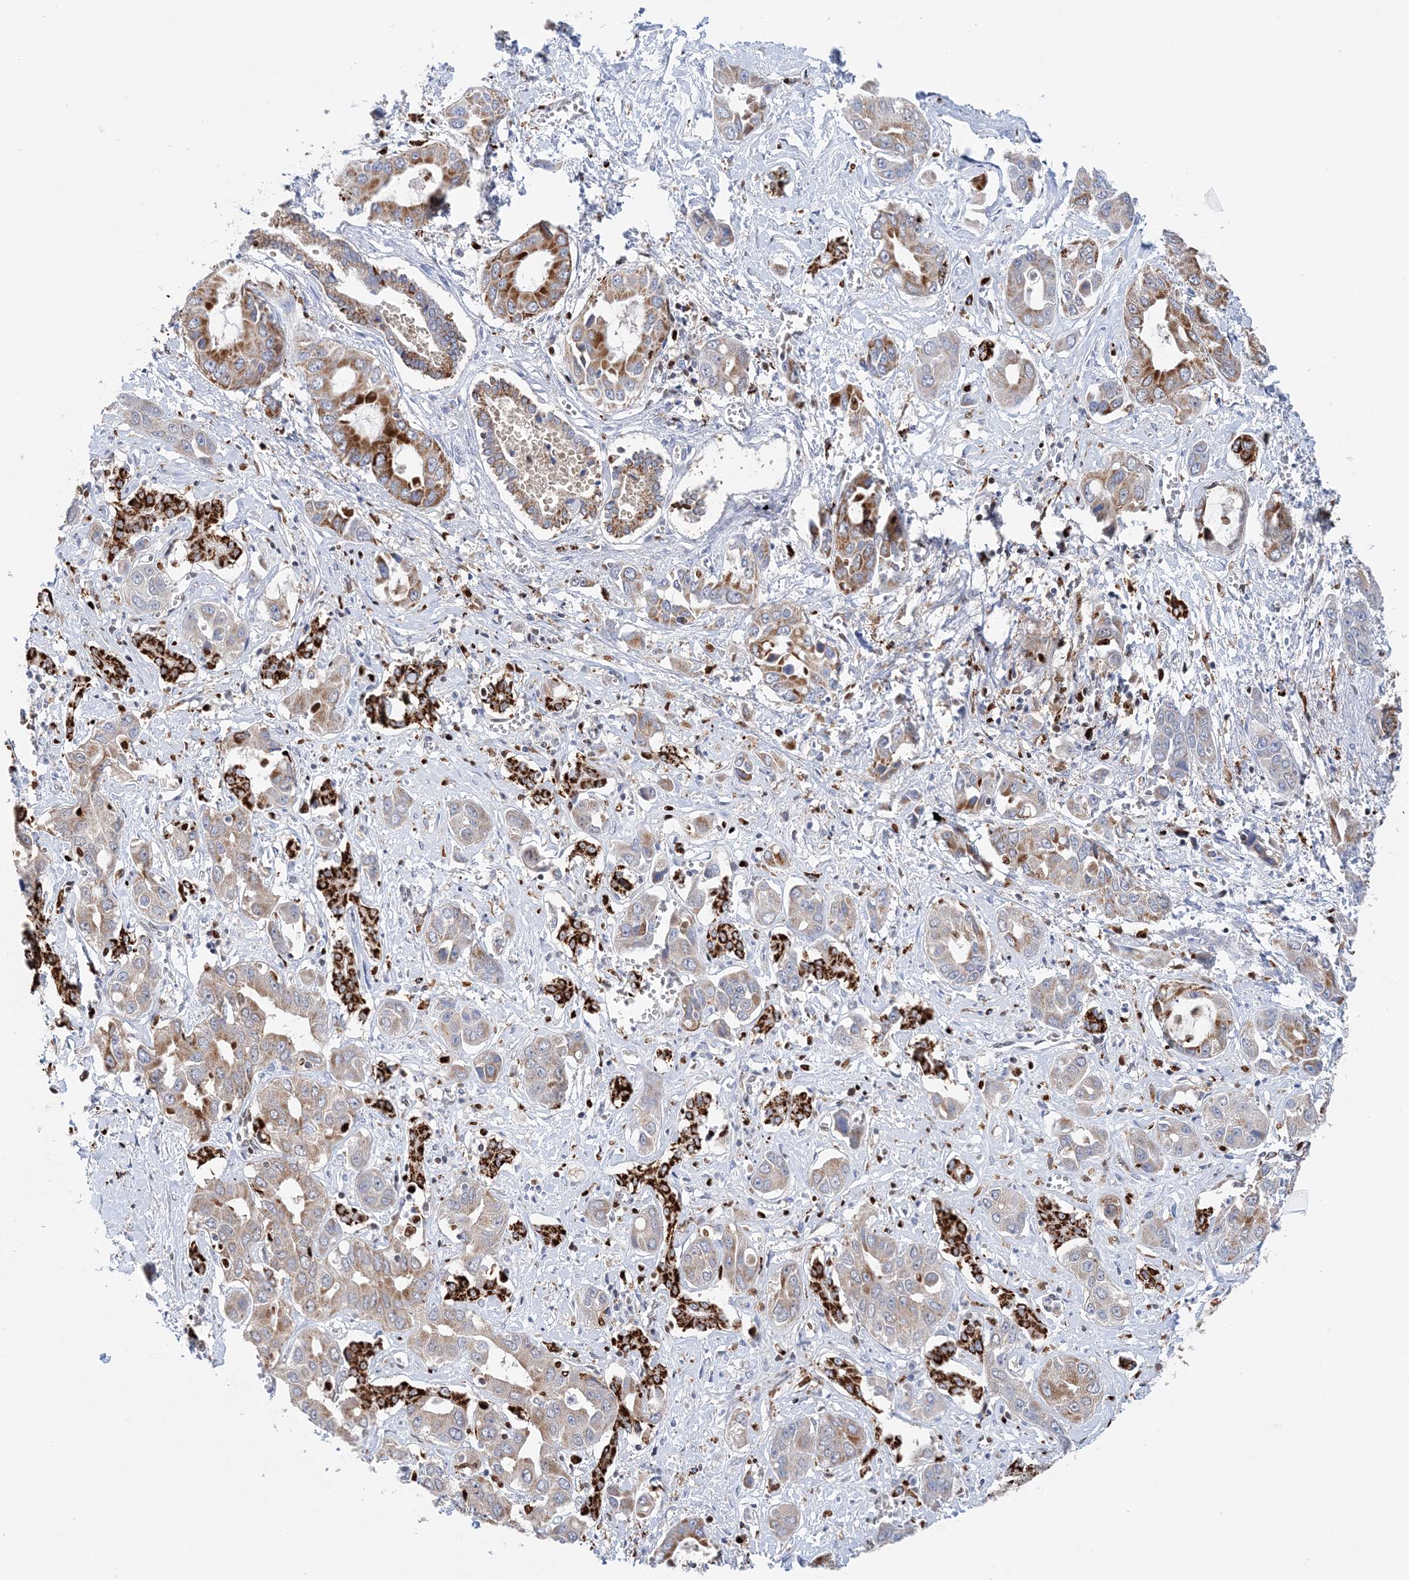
{"staining": {"intensity": "strong", "quantity": "25%-75%", "location": "cytoplasmic/membranous"}, "tissue": "liver cancer", "cell_type": "Tumor cells", "image_type": "cancer", "snomed": [{"axis": "morphology", "description": "Cholangiocarcinoma"}, {"axis": "topography", "description": "Liver"}], "caption": "Human cholangiocarcinoma (liver) stained with a brown dye displays strong cytoplasmic/membranous positive staining in approximately 25%-75% of tumor cells.", "gene": "NIT2", "patient": {"sex": "female", "age": 52}}